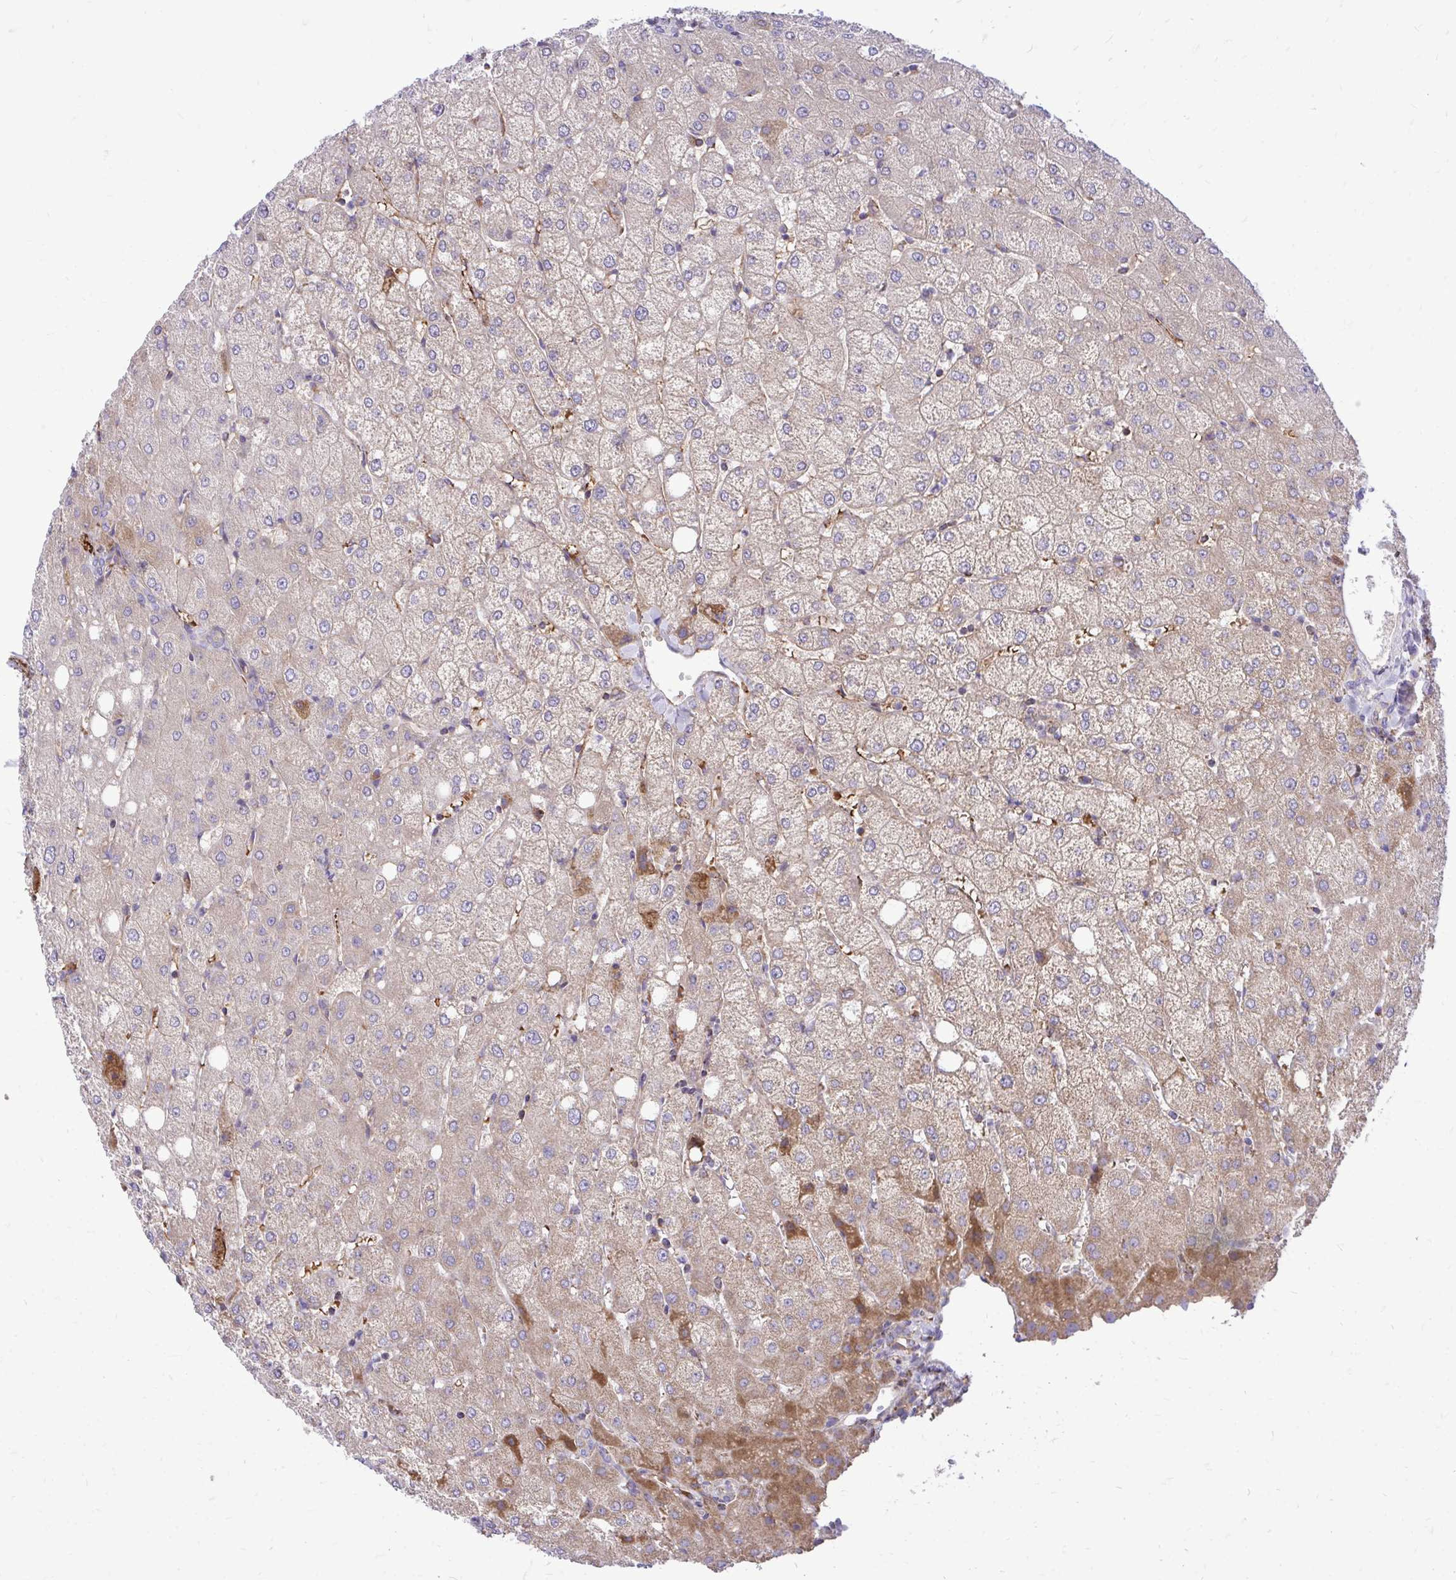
{"staining": {"intensity": "negative", "quantity": "none", "location": "none"}, "tissue": "liver", "cell_type": "Cholangiocytes", "image_type": "normal", "snomed": [{"axis": "morphology", "description": "Normal tissue, NOS"}, {"axis": "topography", "description": "Liver"}], "caption": "Cholangiocytes are negative for protein expression in benign human liver. The staining is performed using DAB (3,3'-diaminobenzidine) brown chromogen with nuclei counter-stained in using hematoxylin.", "gene": "ATP13A2", "patient": {"sex": "female", "age": 54}}